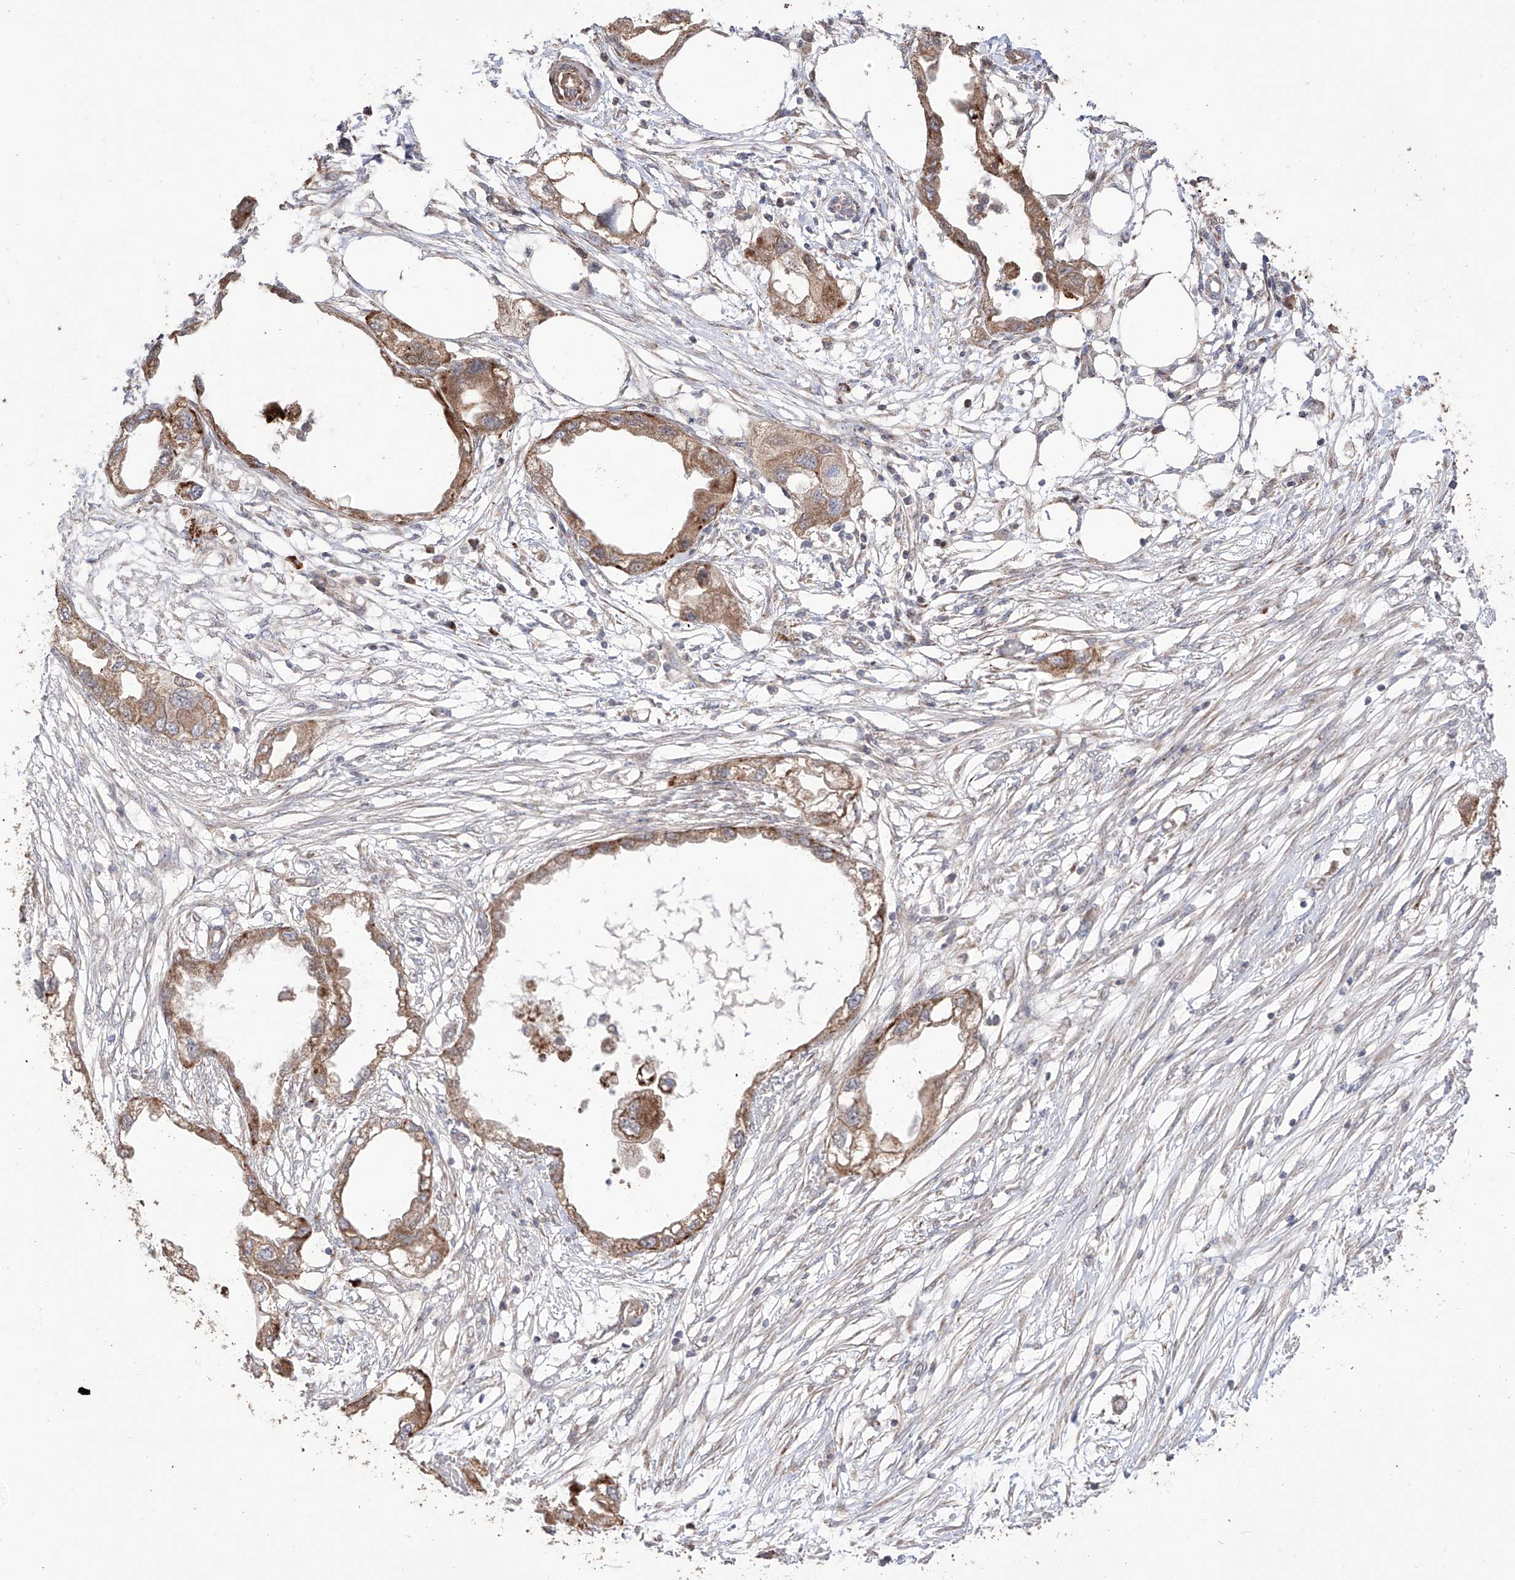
{"staining": {"intensity": "moderate", "quantity": ">75%", "location": "cytoplasmic/membranous"}, "tissue": "endometrial cancer", "cell_type": "Tumor cells", "image_type": "cancer", "snomed": [{"axis": "morphology", "description": "Adenocarcinoma, NOS"}, {"axis": "morphology", "description": "Adenocarcinoma, metastatic, NOS"}, {"axis": "topography", "description": "Adipose tissue"}, {"axis": "topography", "description": "Endometrium"}], "caption": "The histopathology image displays staining of endometrial cancer (adenocarcinoma), revealing moderate cytoplasmic/membranous protein positivity (brown color) within tumor cells.", "gene": "YKT6", "patient": {"sex": "female", "age": 67}}